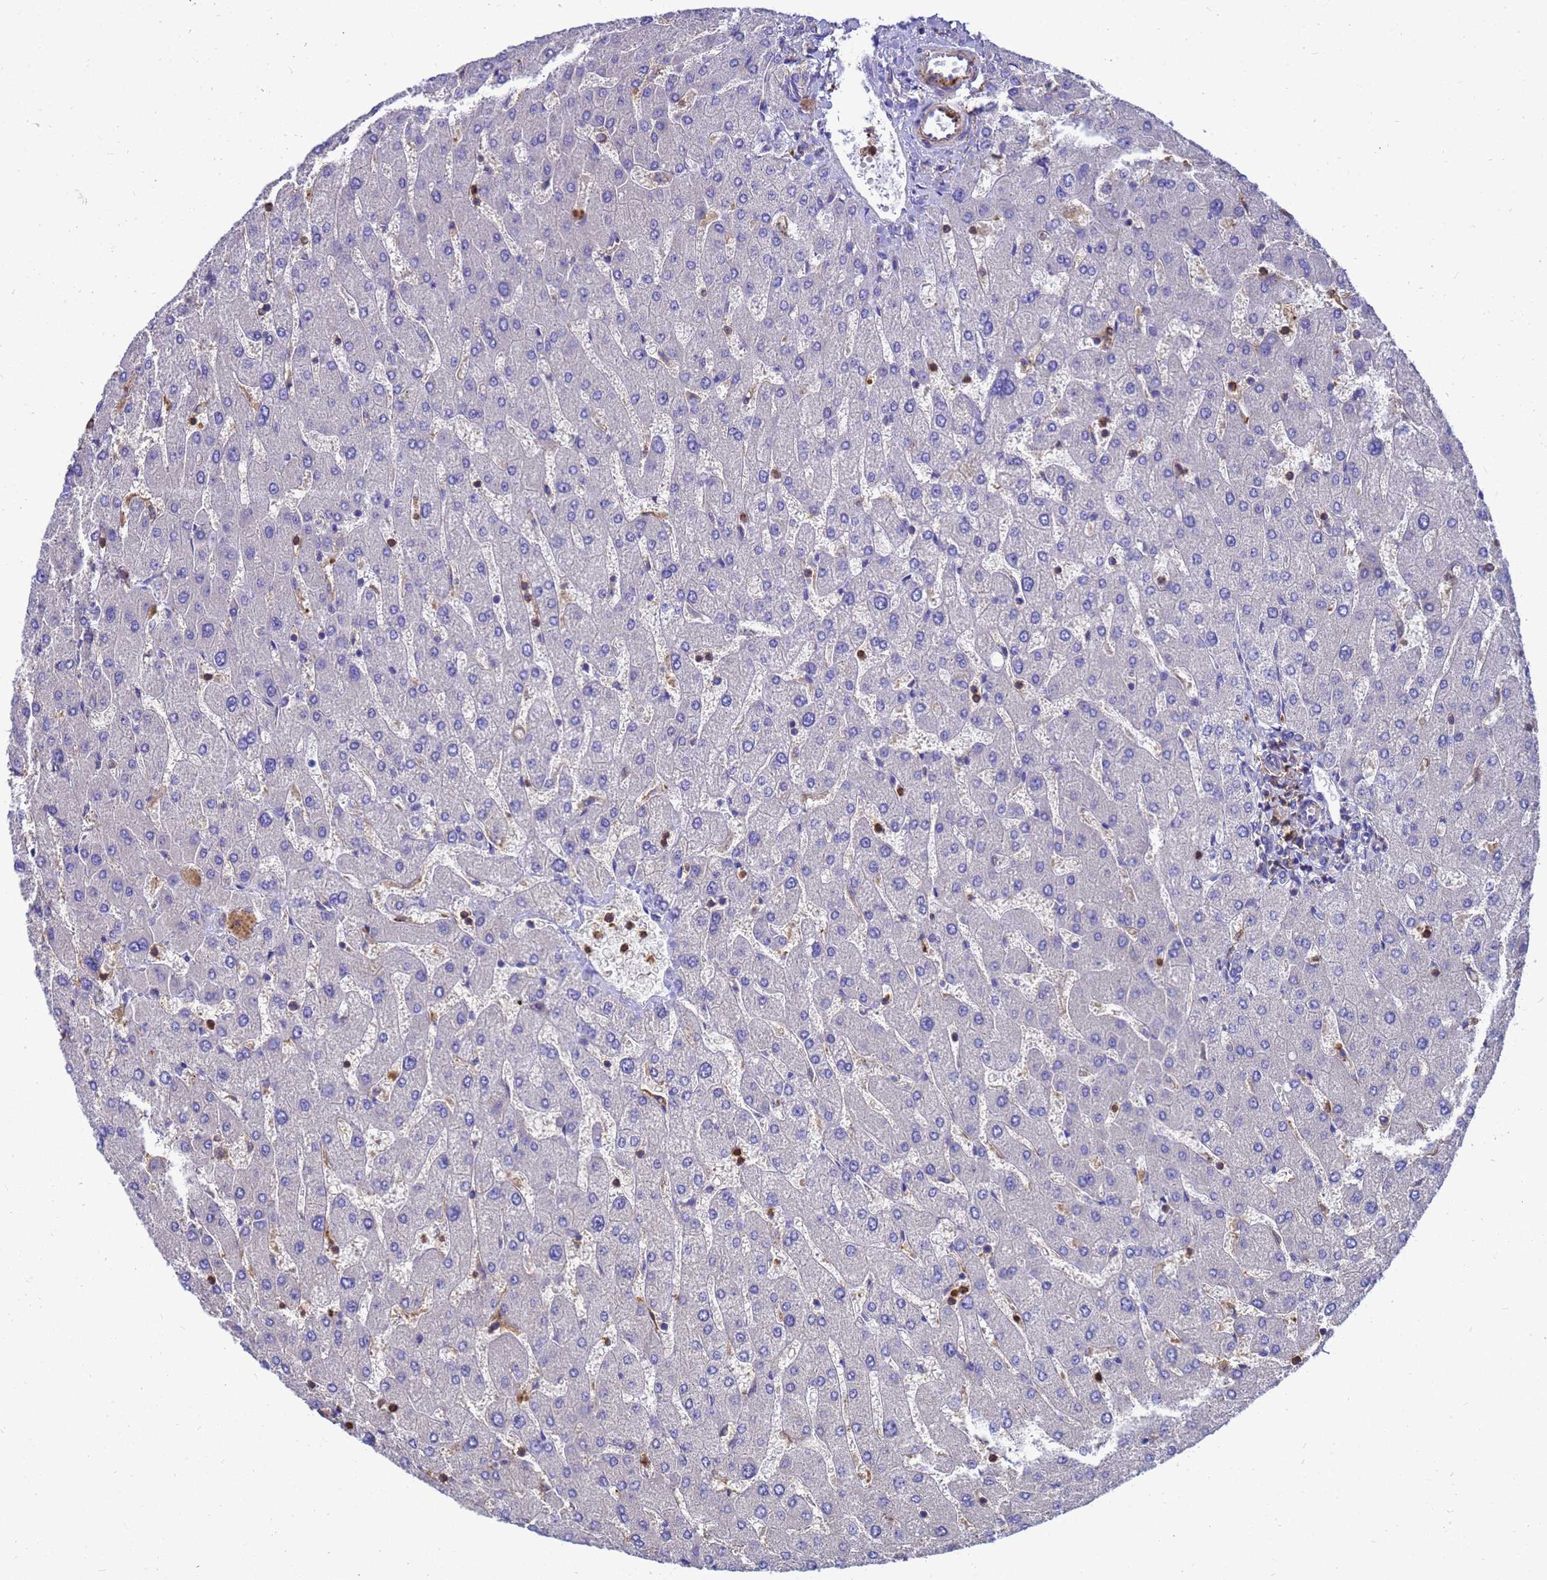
{"staining": {"intensity": "negative", "quantity": "none", "location": "none"}, "tissue": "liver", "cell_type": "Cholangiocytes", "image_type": "normal", "snomed": [{"axis": "morphology", "description": "Normal tissue, NOS"}, {"axis": "topography", "description": "Liver"}], "caption": "The immunohistochemistry histopathology image has no significant positivity in cholangiocytes of liver. (Brightfield microscopy of DAB (3,3'-diaminobenzidine) immunohistochemistry (IHC) at high magnification).", "gene": "ZNF235", "patient": {"sex": "male", "age": 55}}